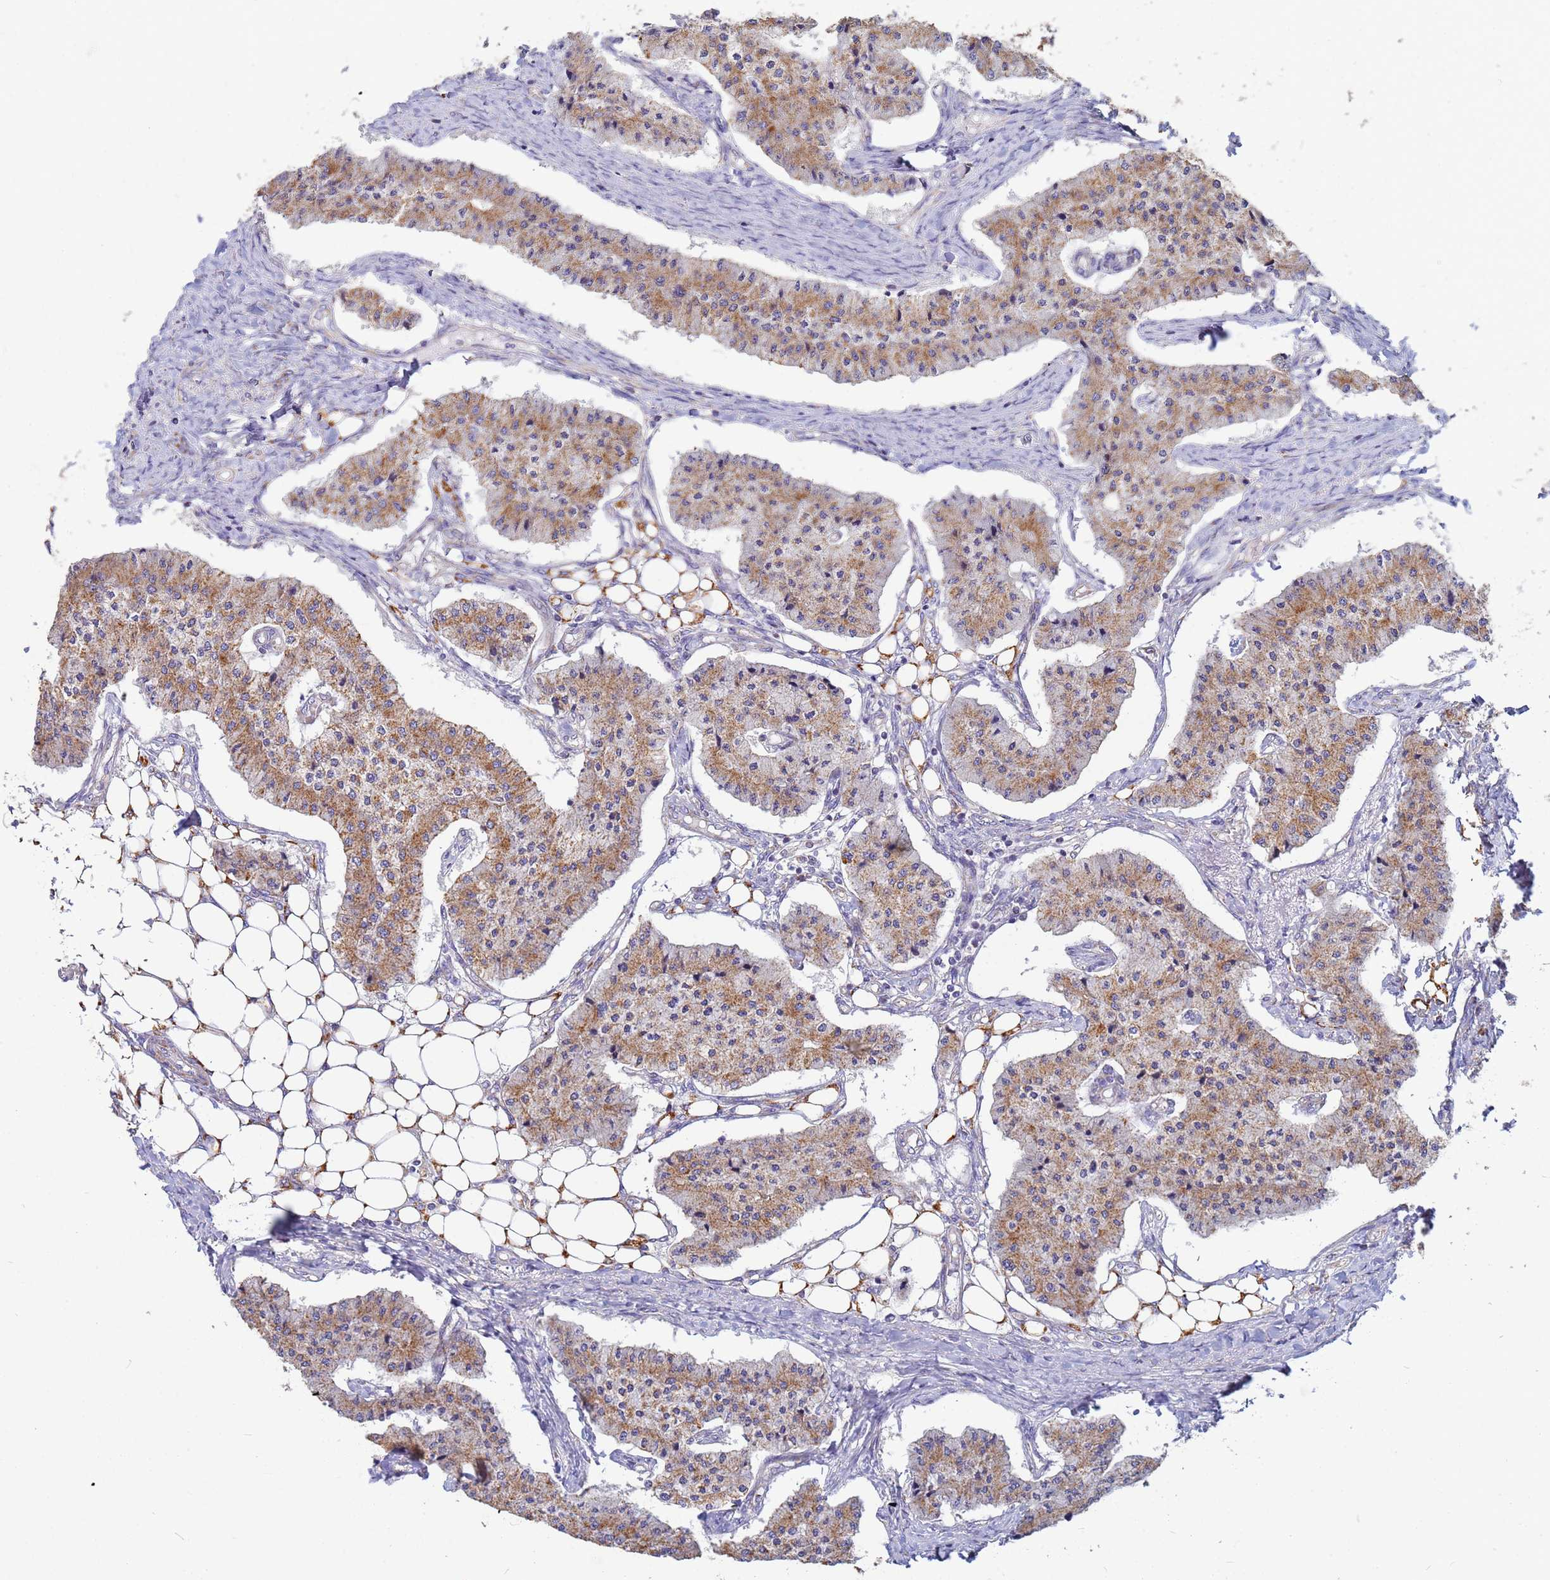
{"staining": {"intensity": "moderate", "quantity": ">75%", "location": "cytoplasmic/membranous"}, "tissue": "carcinoid", "cell_type": "Tumor cells", "image_type": "cancer", "snomed": [{"axis": "morphology", "description": "Carcinoid, malignant, NOS"}, {"axis": "topography", "description": "Colon"}], "caption": "A brown stain highlights moderate cytoplasmic/membranous positivity of a protein in malignant carcinoid tumor cells. (Brightfield microscopy of DAB IHC at high magnification).", "gene": "UQCRH", "patient": {"sex": "female", "age": 52}}